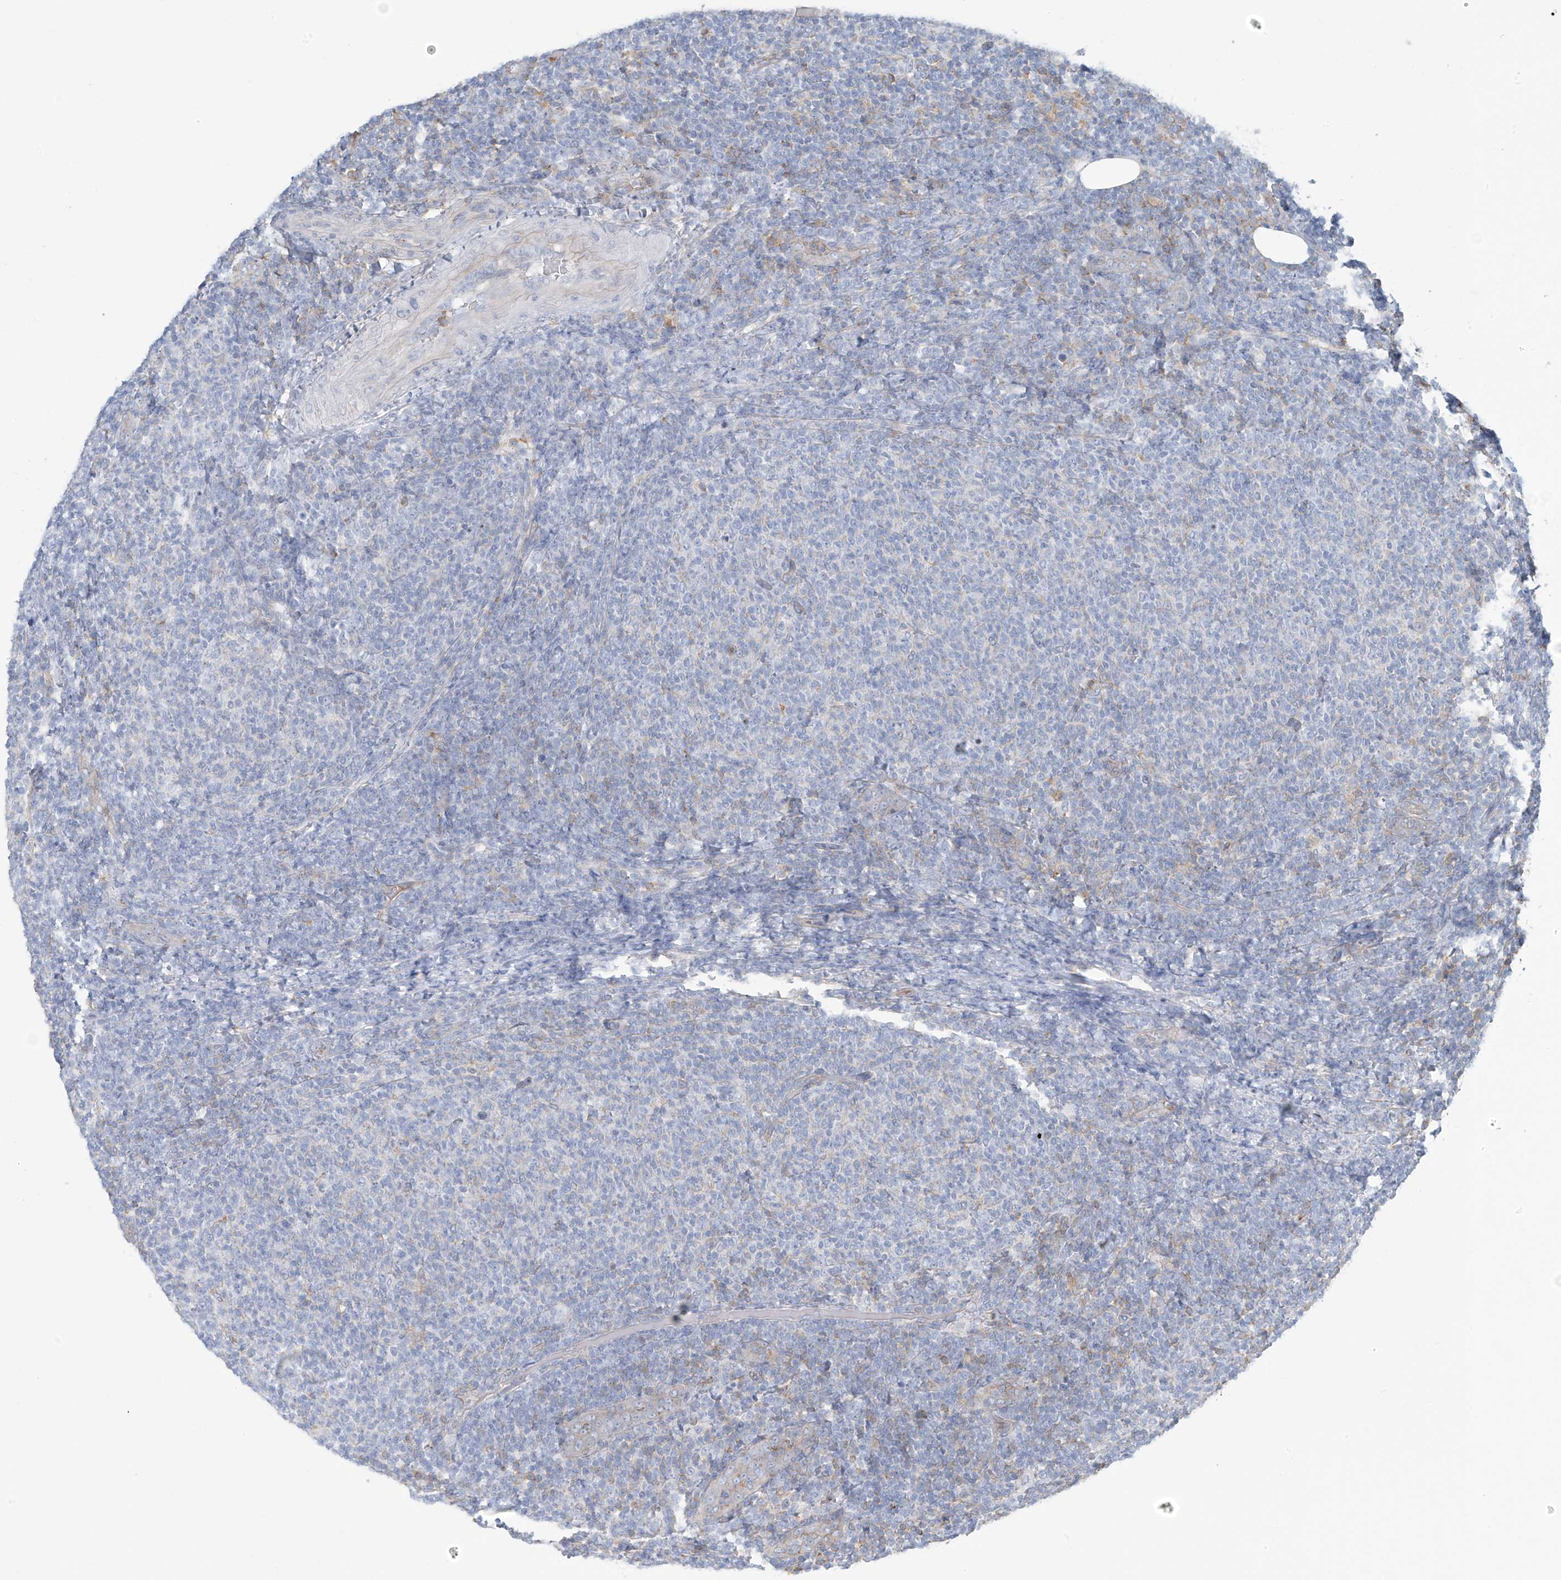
{"staining": {"intensity": "negative", "quantity": "none", "location": "none"}, "tissue": "lymphoma", "cell_type": "Tumor cells", "image_type": "cancer", "snomed": [{"axis": "morphology", "description": "Malignant lymphoma, non-Hodgkin's type, Low grade"}, {"axis": "topography", "description": "Lymph node"}], "caption": "This is an immunohistochemistry histopathology image of lymphoma. There is no expression in tumor cells.", "gene": "ZNF846", "patient": {"sex": "male", "age": 66}}